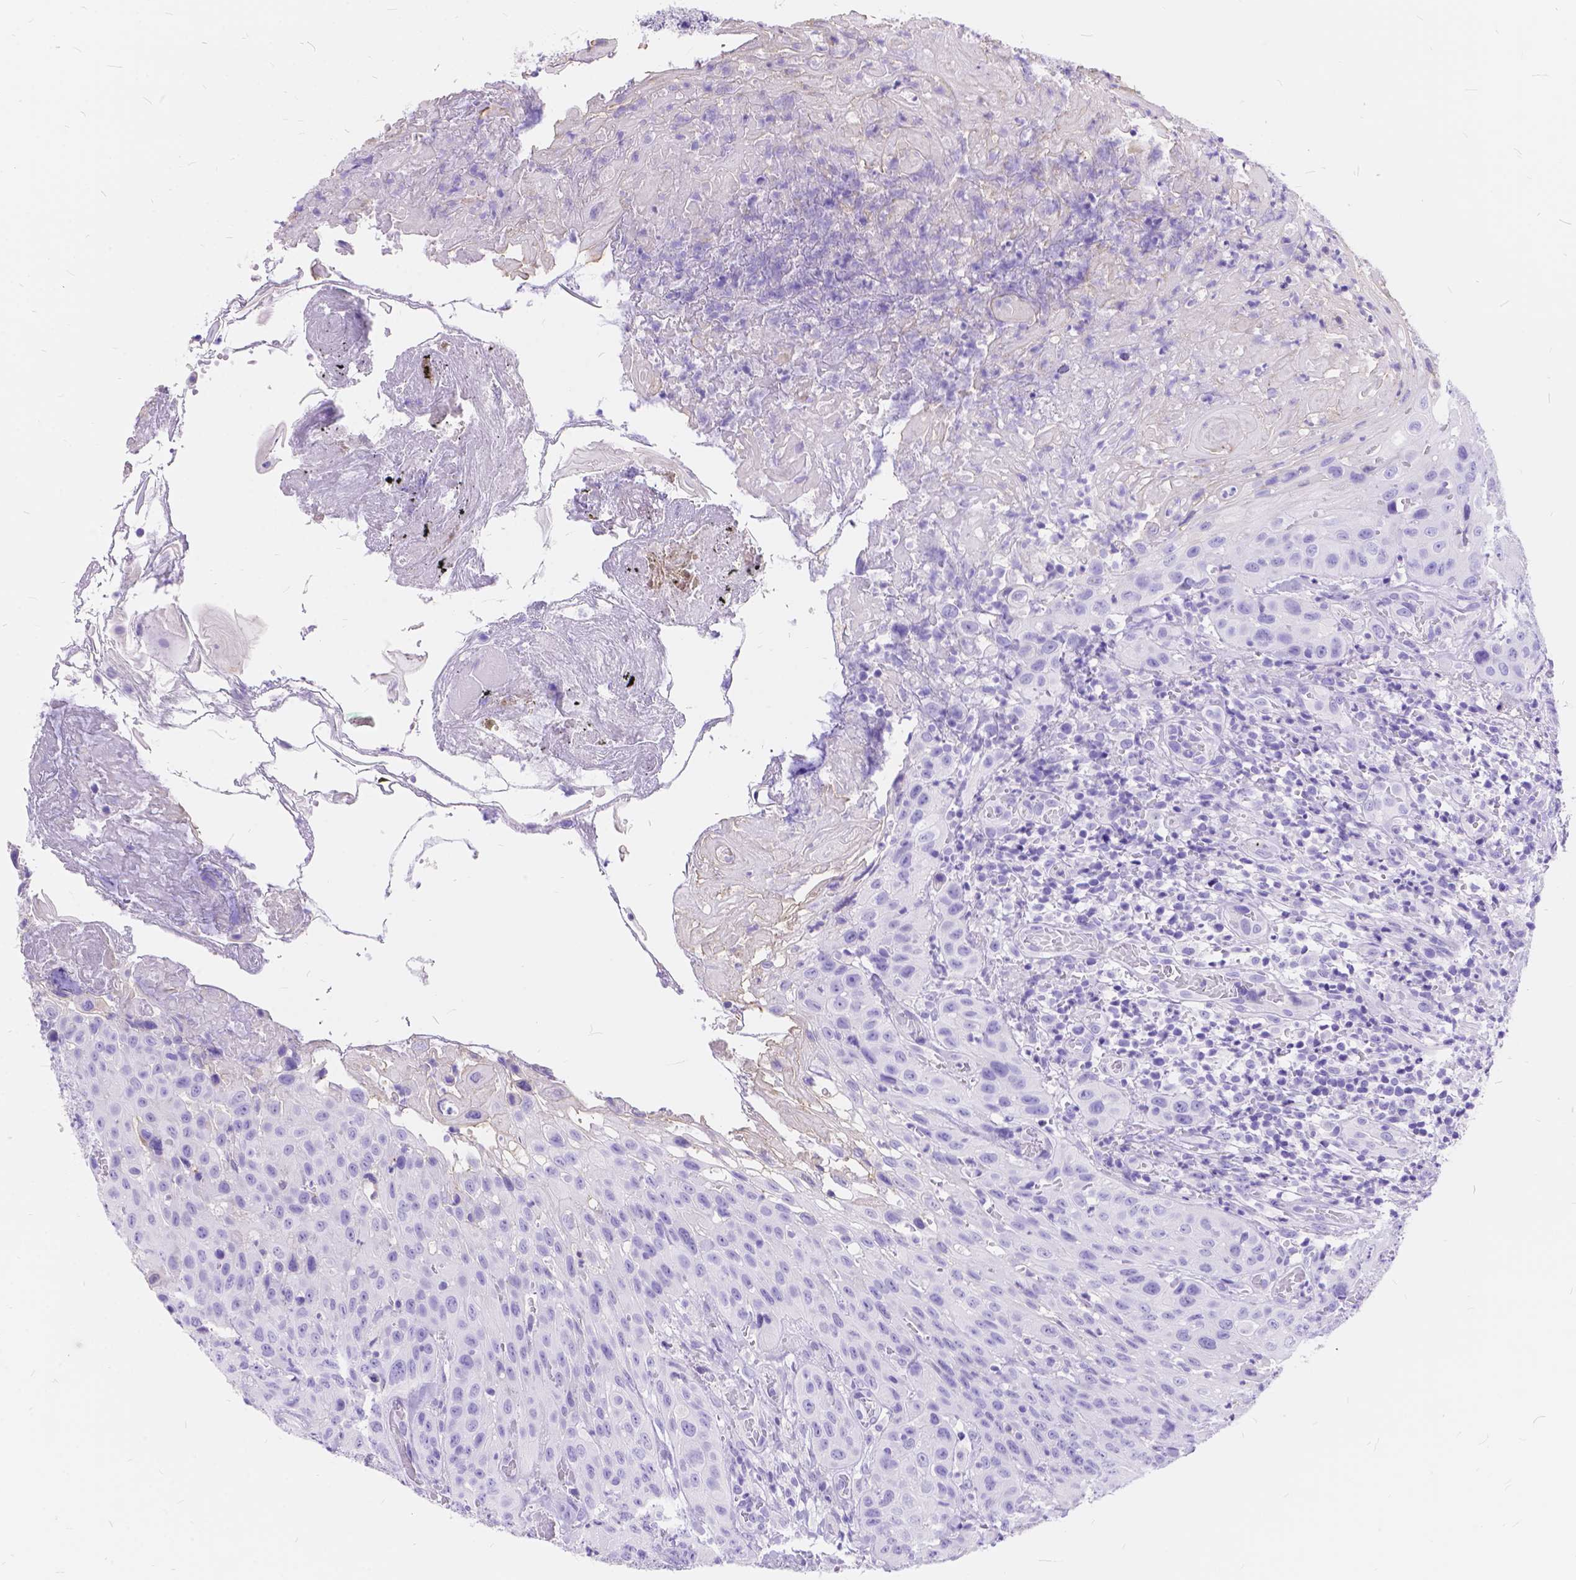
{"staining": {"intensity": "negative", "quantity": "none", "location": "none"}, "tissue": "head and neck cancer", "cell_type": "Tumor cells", "image_type": "cancer", "snomed": [{"axis": "morphology", "description": "Normal tissue, NOS"}, {"axis": "morphology", "description": "Squamous cell carcinoma, NOS"}, {"axis": "topography", "description": "Oral tissue"}, {"axis": "topography", "description": "Tounge, NOS"}, {"axis": "topography", "description": "Head-Neck"}], "caption": "Immunohistochemistry image of human head and neck squamous cell carcinoma stained for a protein (brown), which shows no expression in tumor cells.", "gene": "FOXL2", "patient": {"sex": "male", "age": 62}}